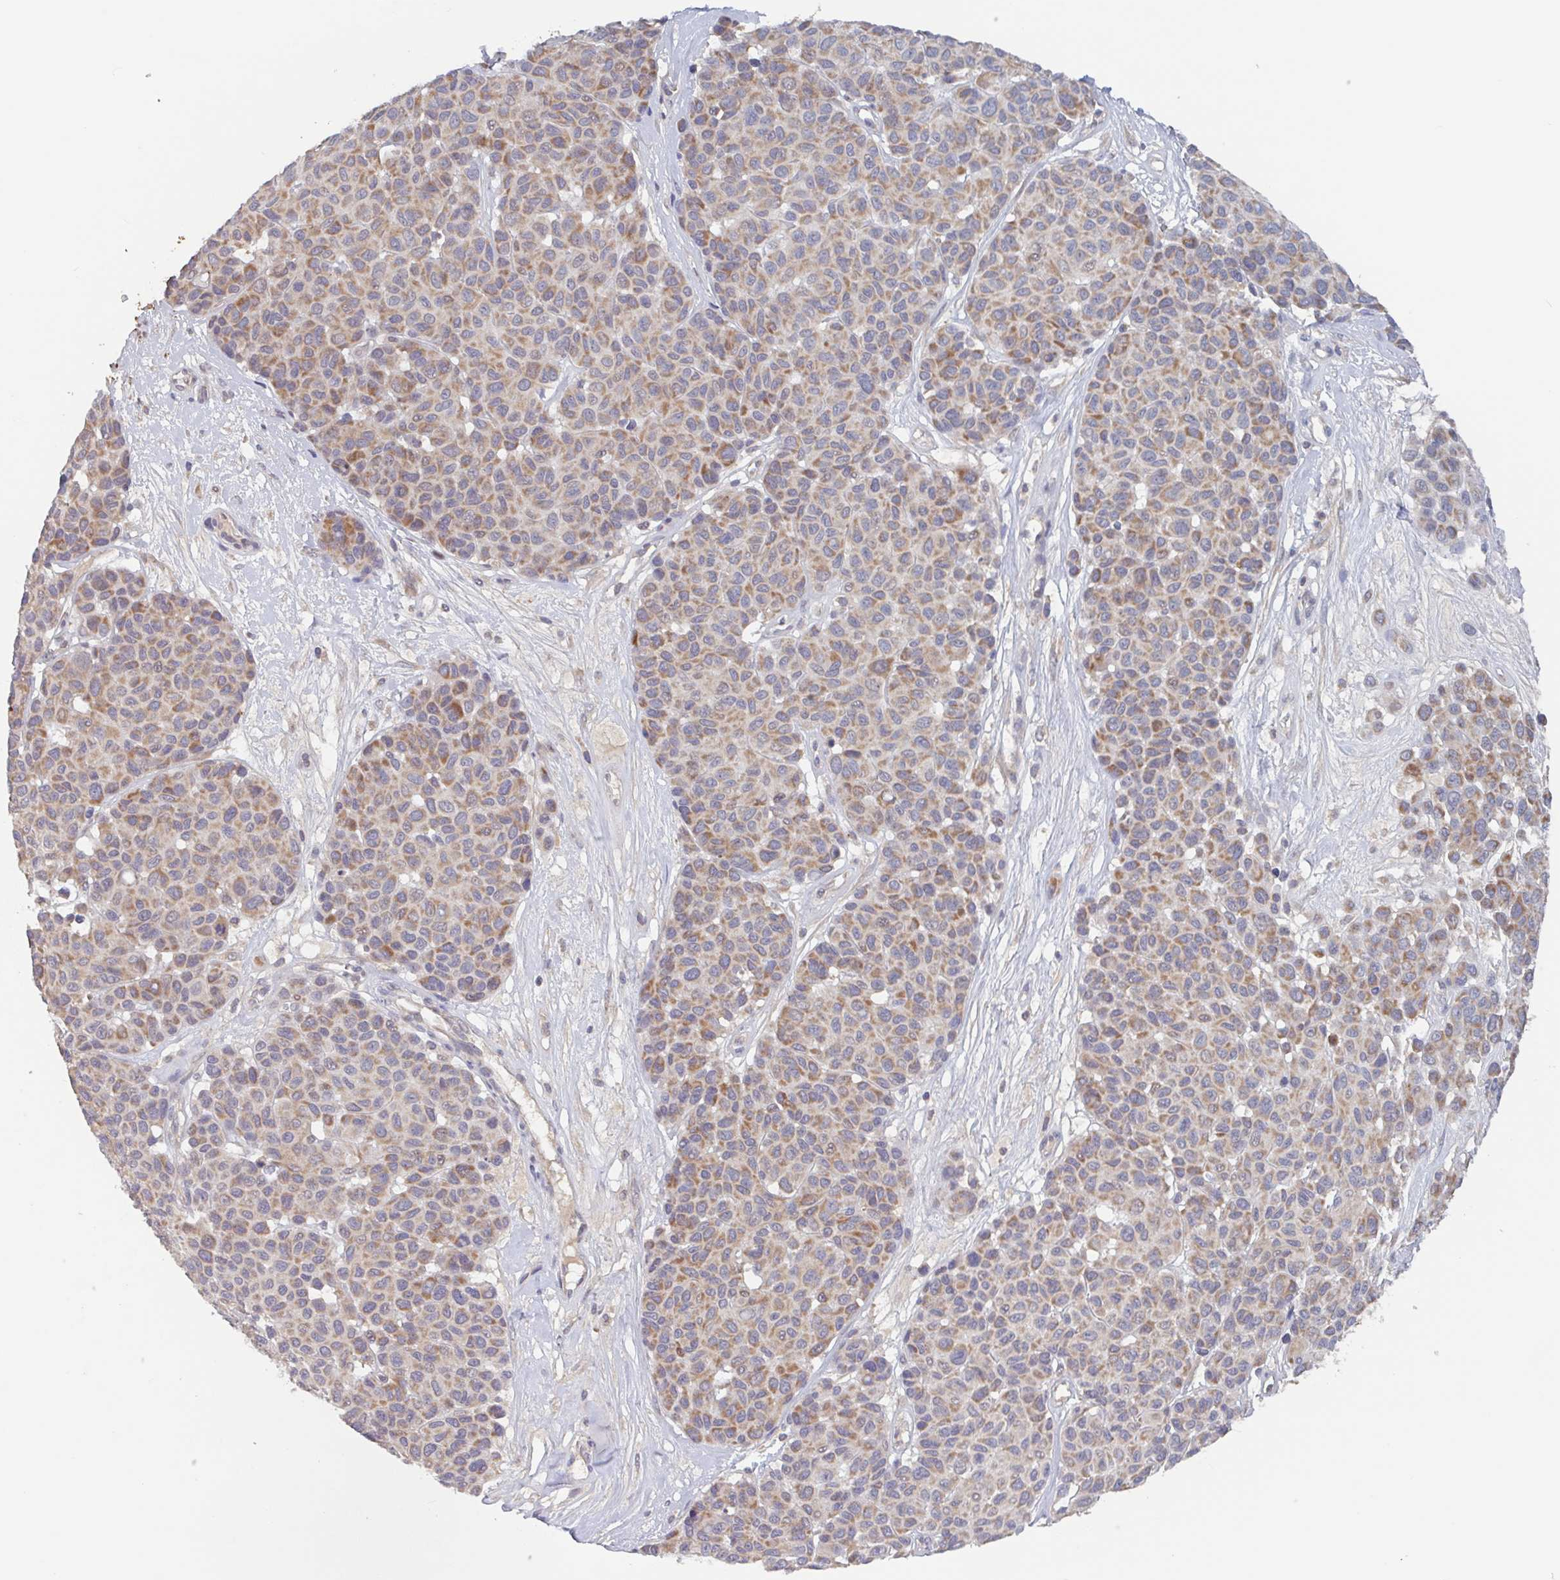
{"staining": {"intensity": "moderate", "quantity": ">75%", "location": "cytoplasmic/membranous"}, "tissue": "melanoma", "cell_type": "Tumor cells", "image_type": "cancer", "snomed": [{"axis": "morphology", "description": "Malignant melanoma, NOS"}, {"axis": "topography", "description": "Skin"}], "caption": "This micrograph displays melanoma stained with immunohistochemistry (IHC) to label a protein in brown. The cytoplasmic/membranous of tumor cells show moderate positivity for the protein. Nuclei are counter-stained blue.", "gene": "SURF1", "patient": {"sex": "female", "age": 66}}